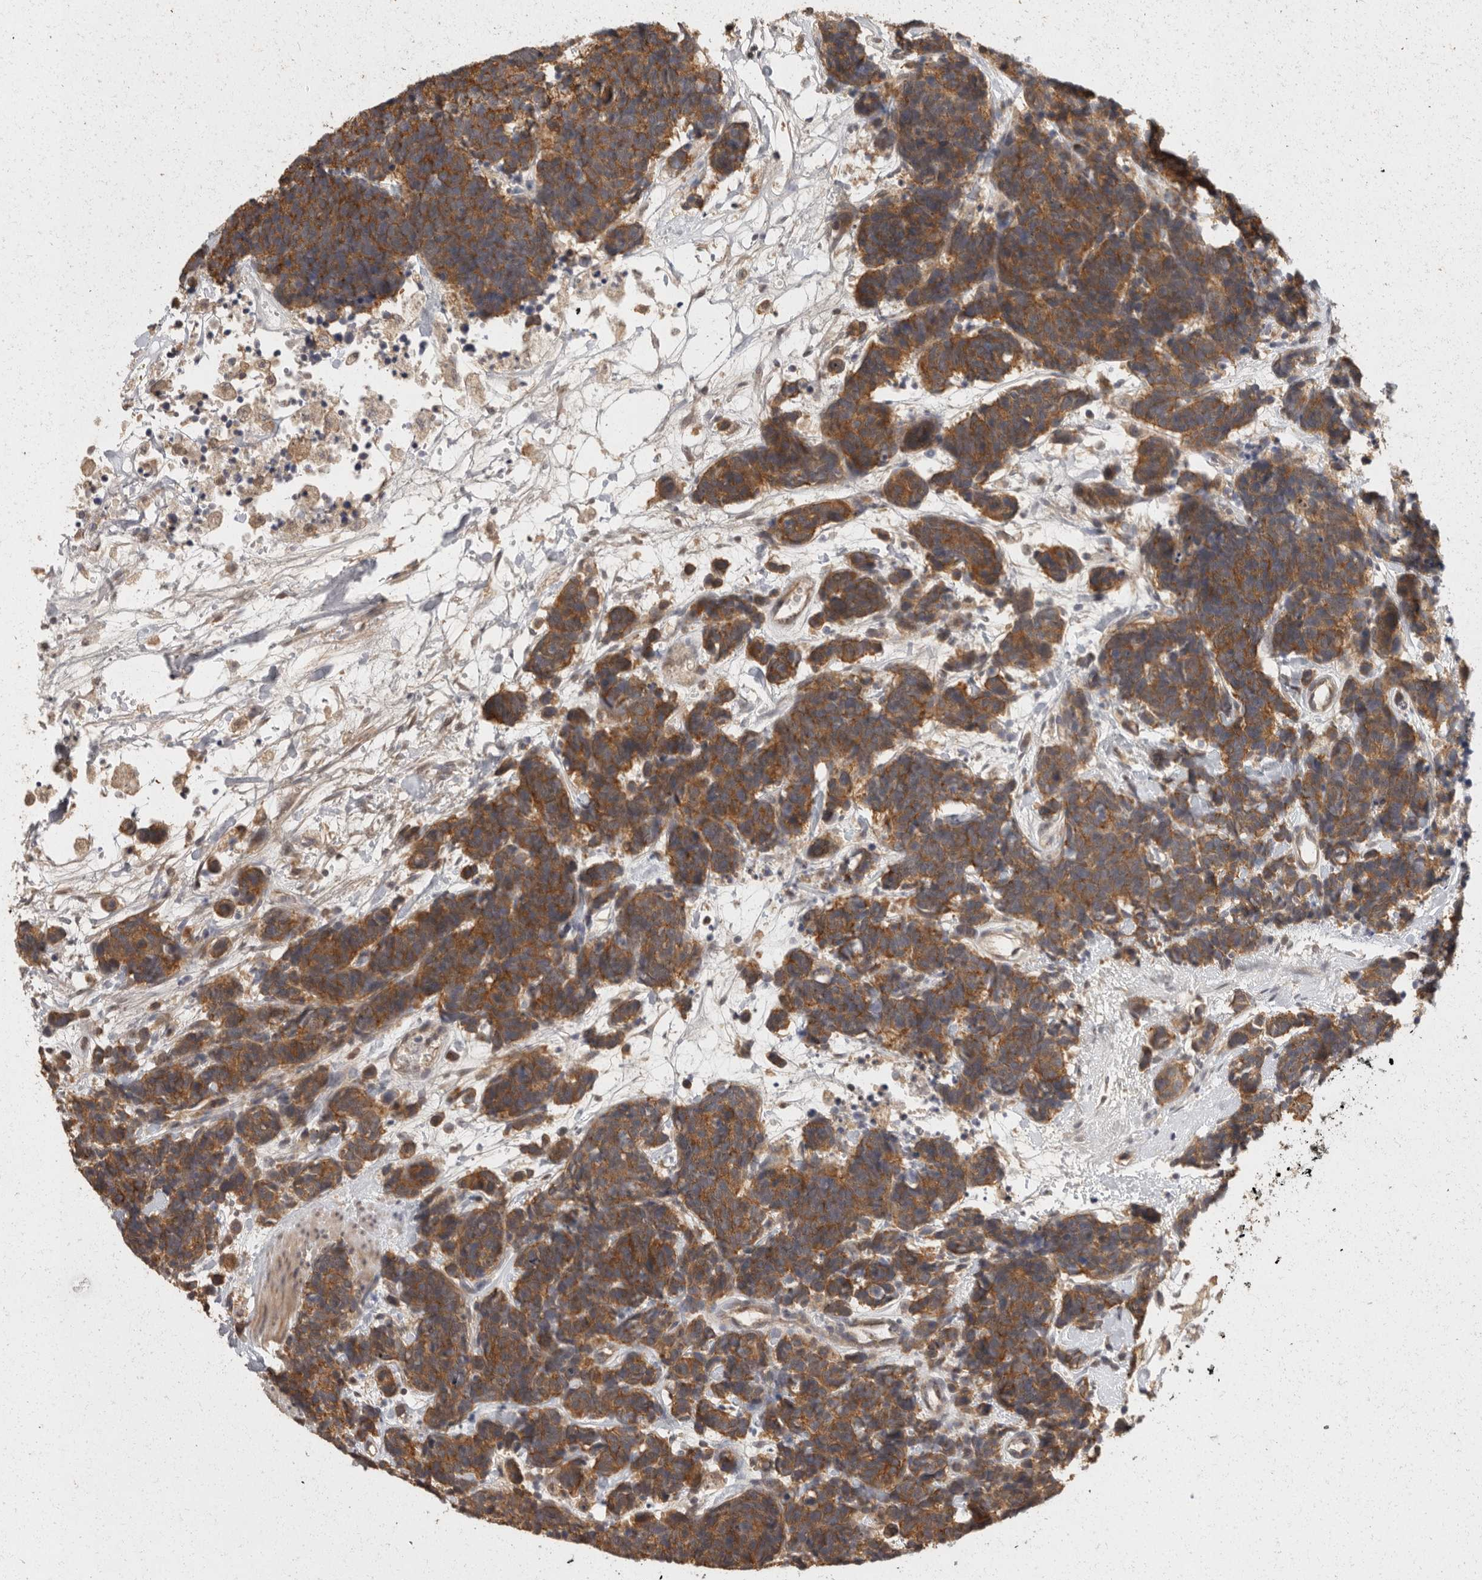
{"staining": {"intensity": "moderate", "quantity": ">75%", "location": "cytoplasmic/membranous"}, "tissue": "carcinoid", "cell_type": "Tumor cells", "image_type": "cancer", "snomed": [{"axis": "morphology", "description": "Carcinoma, NOS"}, {"axis": "morphology", "description": "Carcinoid, malignant, NOS"}, {"axis": "topography", "description": "Urinary bladder"}], "caption": "Immunohistochemical staining of human carcinoid (malignant) displays medium levels of moderate cytoplasmic/membranous protein expression in approximately >75% of tumor cells. (DAB = brown stain, brightfield microscopy at high magnification).", "gene": "BAIAP2", "patient": {"sex": "male", "age": 57}}